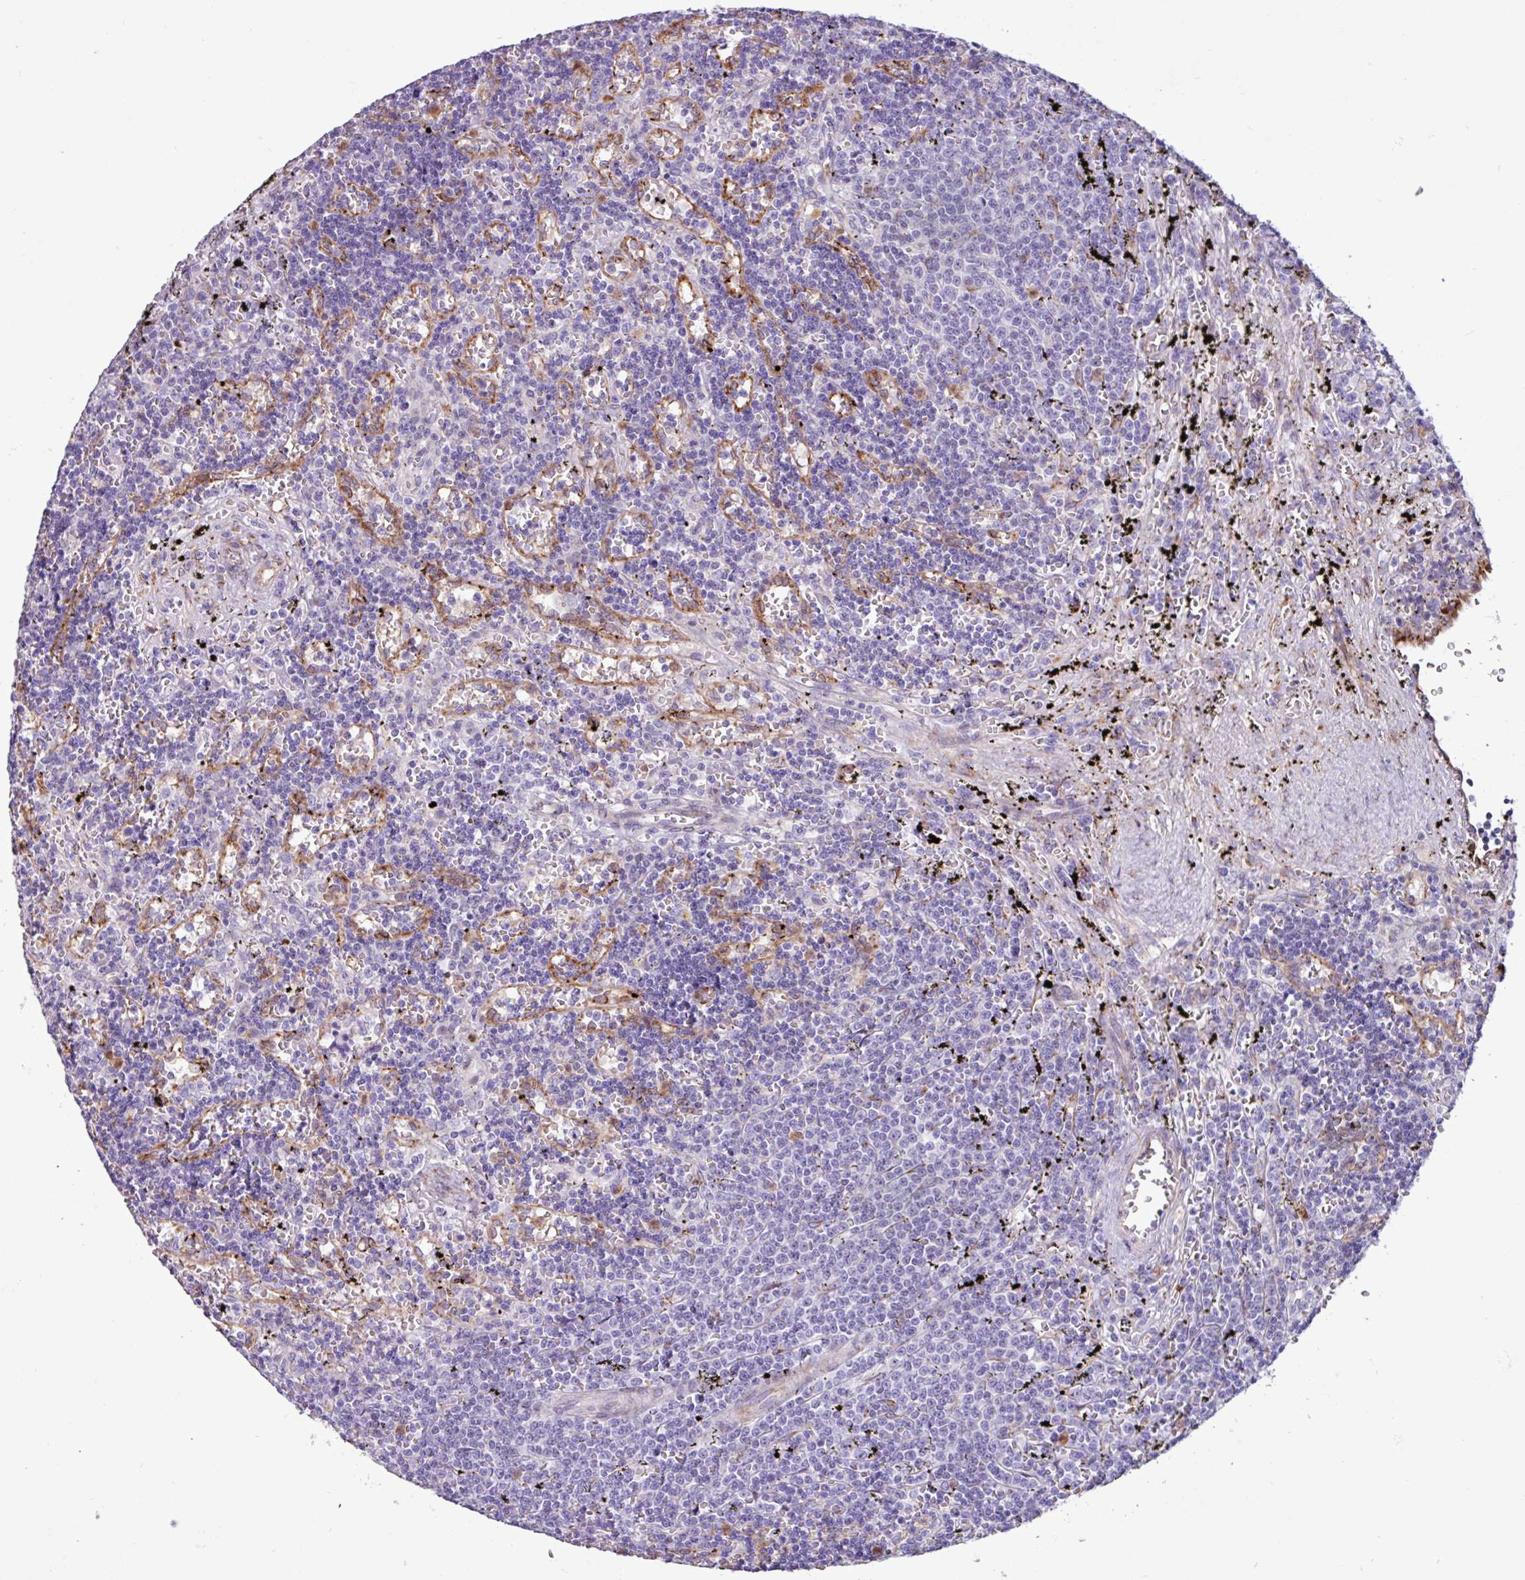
{"staining": {"intensity": "negative", "quantity": "none", "location": "none"}, "tissue": "lymphoma", "cell_type": "Tumor cells", "image_type": "cancer", "snomed": [{"axis": "morphology", "description": "Malignant lymphoma, non-Hodgkin's type, Low grade"}, {"axis": "topography", "description": "Spleen"}], "caption": "Tumor cells are negative for protein expression in human lymphoma.", "gene": "PPP1R35", "patient": {"sex": "male", "age": 60}}